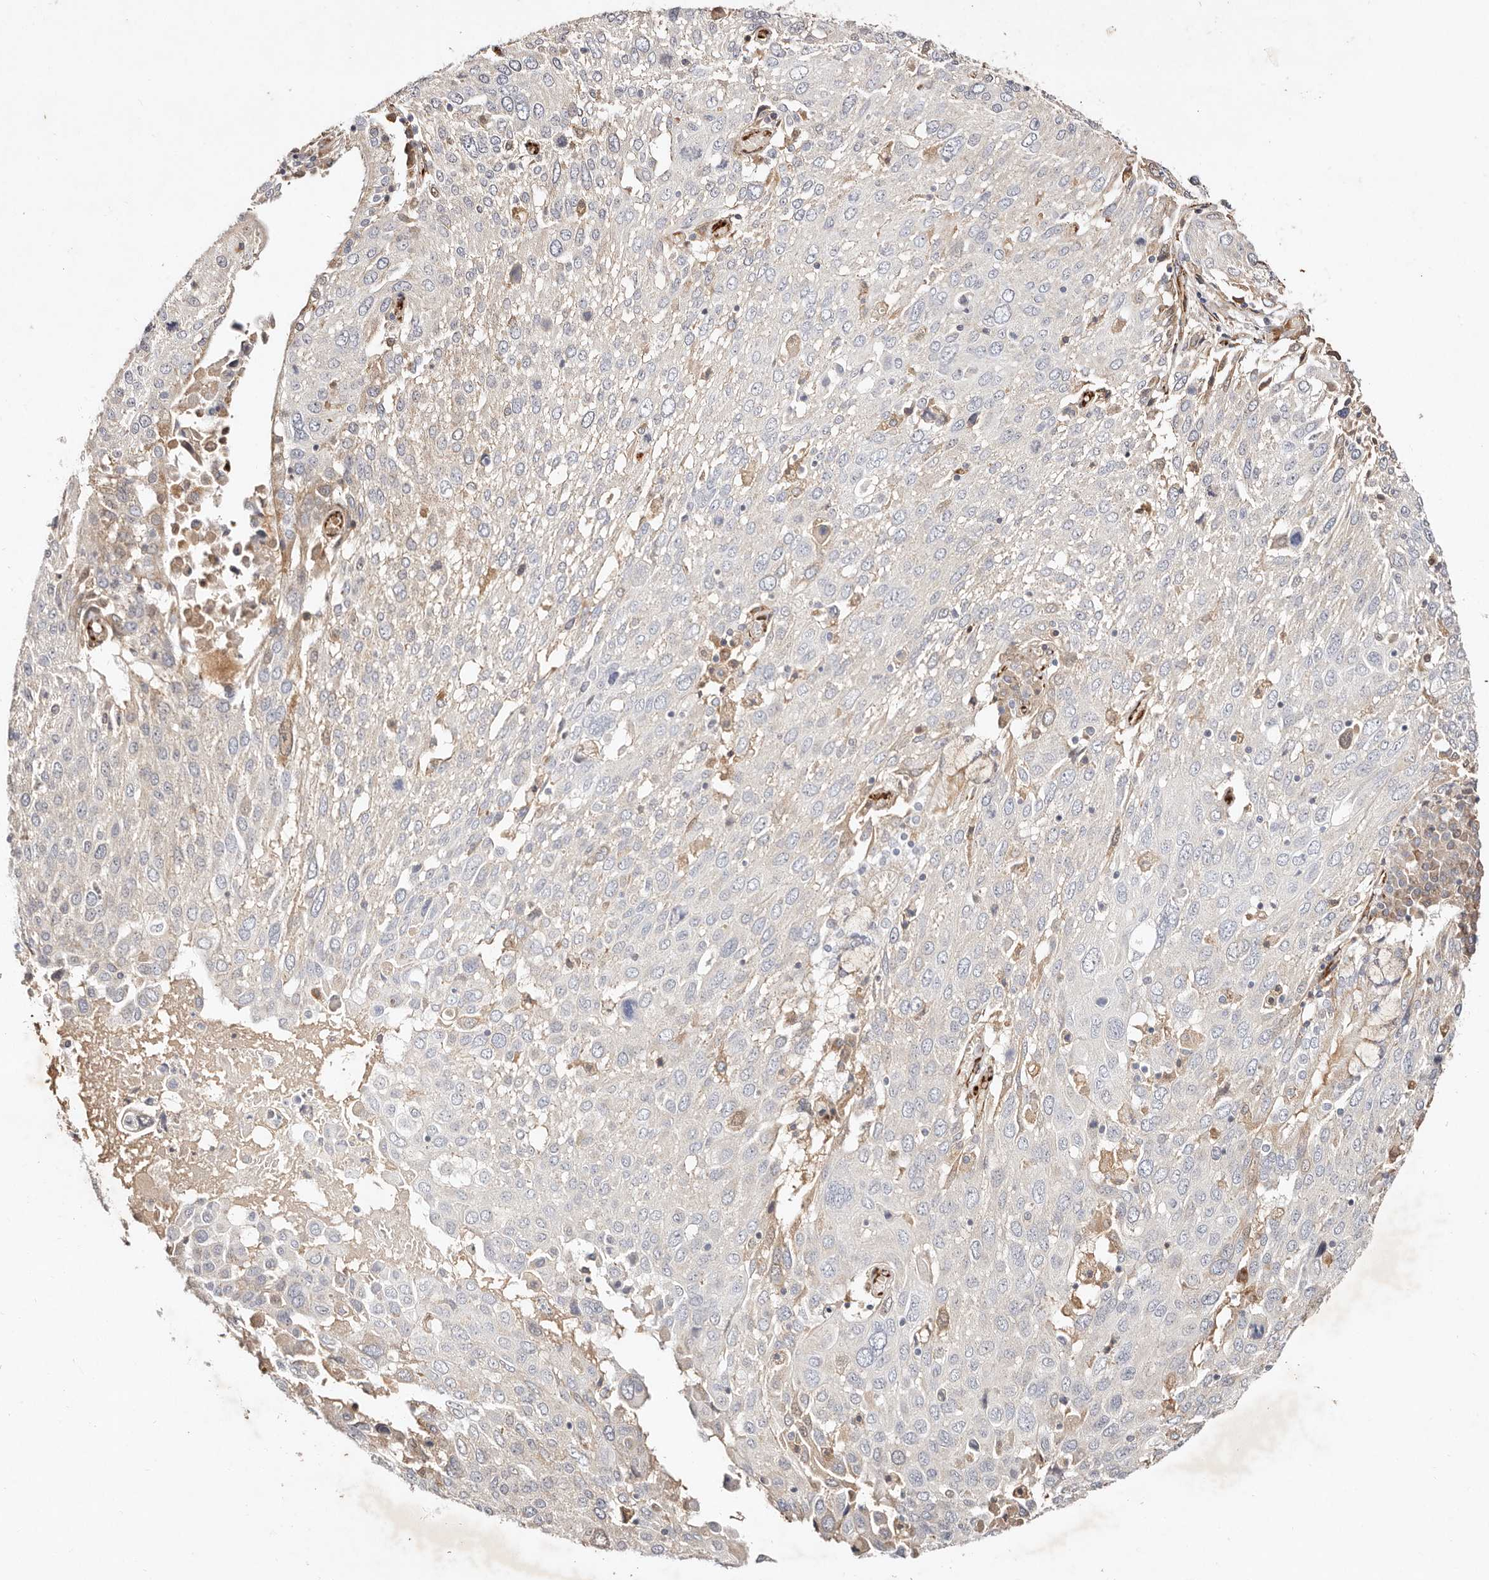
{"staining": {"intensity": "weak", "quantity": "<25%", "location": "cytoplasmic/membranous"}, "tissue": "lung cancer", "cell_type": "Tumor cells", "image_type": "cancer", "snomed": [{"axis": "morphology", "description": "Squamous cell carcinoma, NOS"}, {"axis": "topography", "description": "Lung"}], "caption": "Immunohistochemistry micrograph of neoplastic tissue: human lung cancer (squamous cell carcinoma) stained with DAB exhibits no significant protein staining in tumor cells.", "gene": "SERPINH1", "patient": {"sex": "male", "age": 65}}